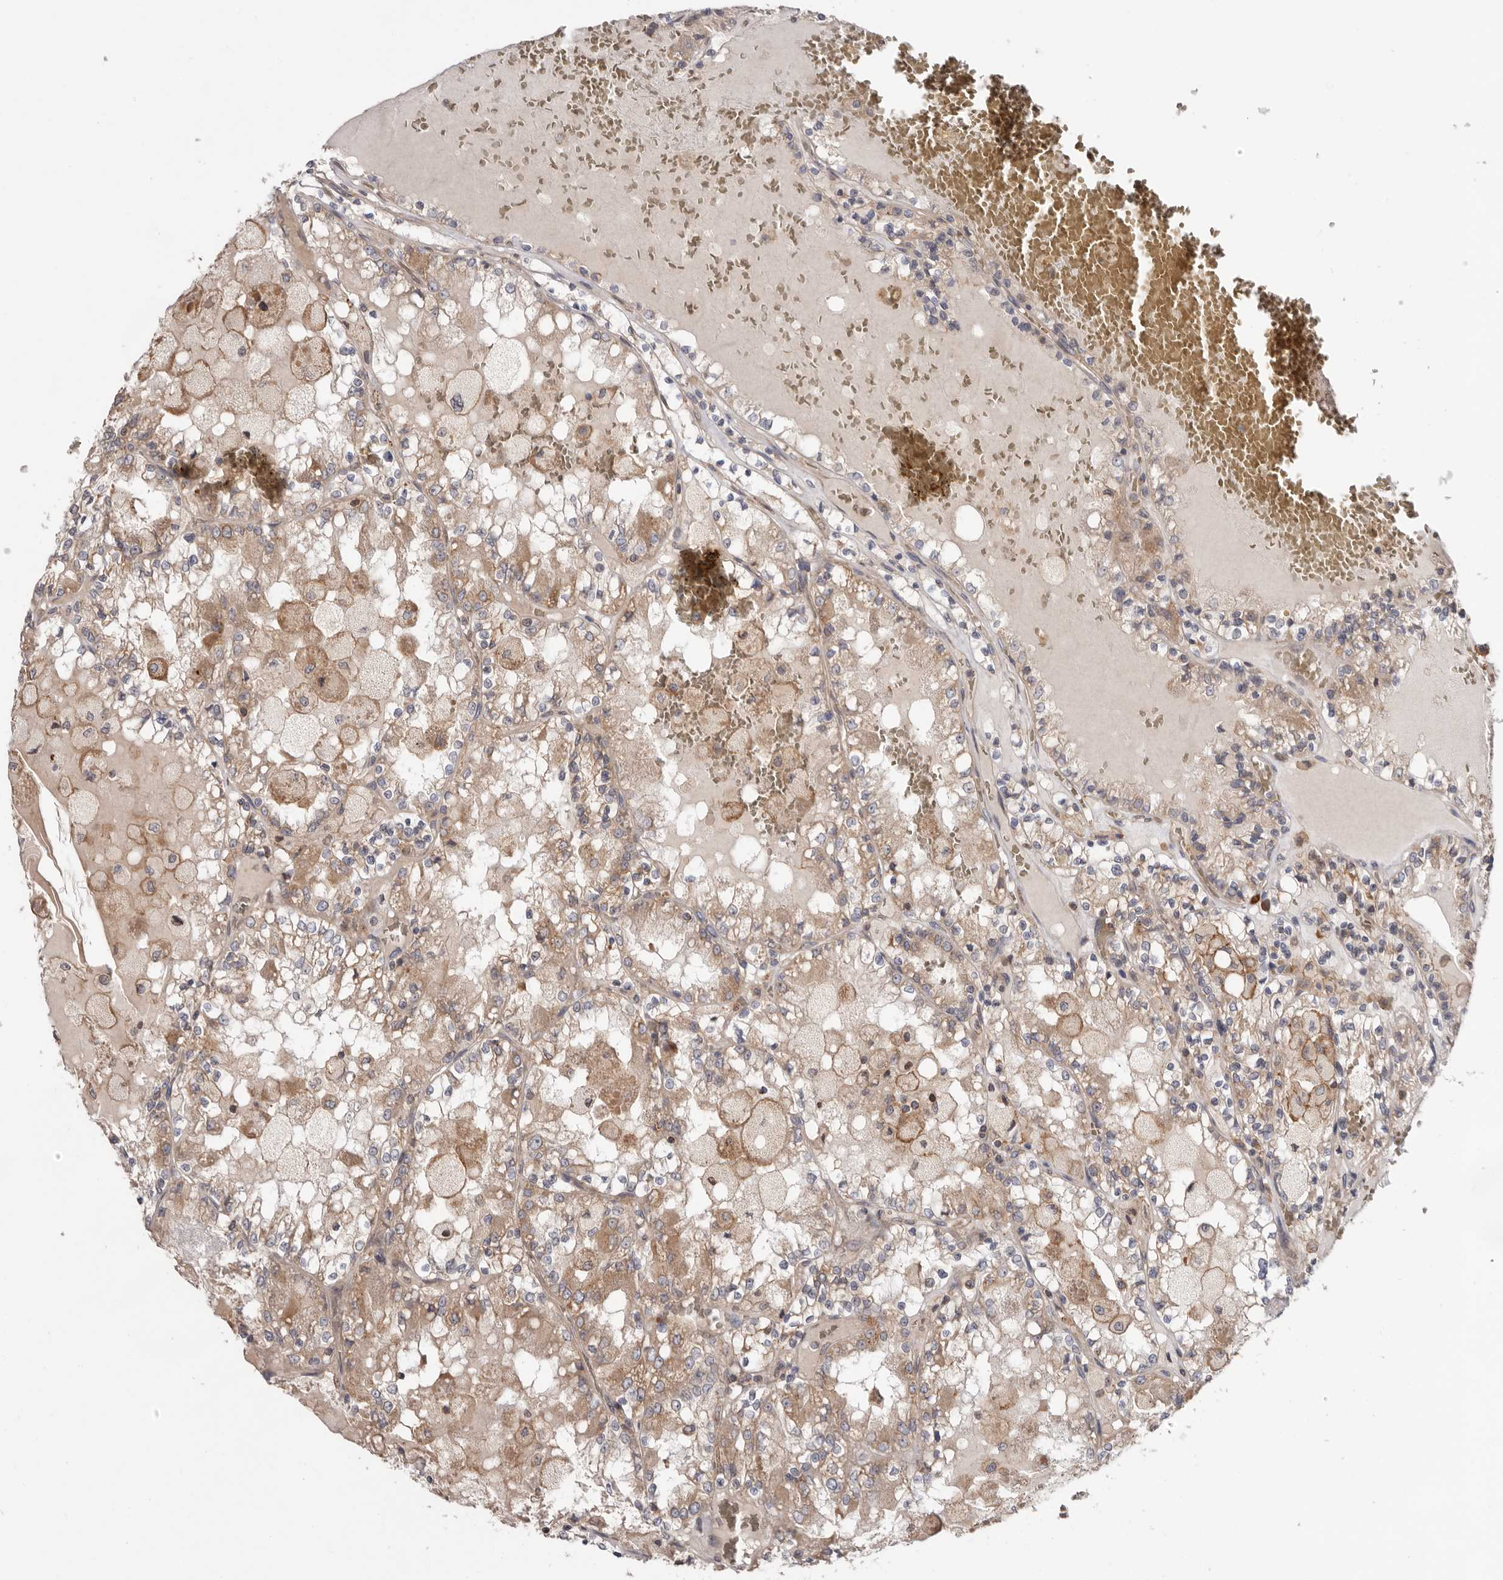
{"staining": {"intensity": "weak", "quantity": "25%-75%", "location": "cytoplasmic/membranous"}, "tissue": "renal cancer", "cell_type": "Tumor cells", "image_type": "cancer", "snomed": [{"axis": "morphology", "description": "Adenocarcinoma, NOS"}, {"axis": "topography", "description": "Kidney"}], "caption": "The micrograph shows staining of renal cancer, revealing weak cytoplasmic/membranous protein positivity (brown color) within tumor cells.", "gene": "TMUB1", "patient": {"sex": "female", "age": 56}}